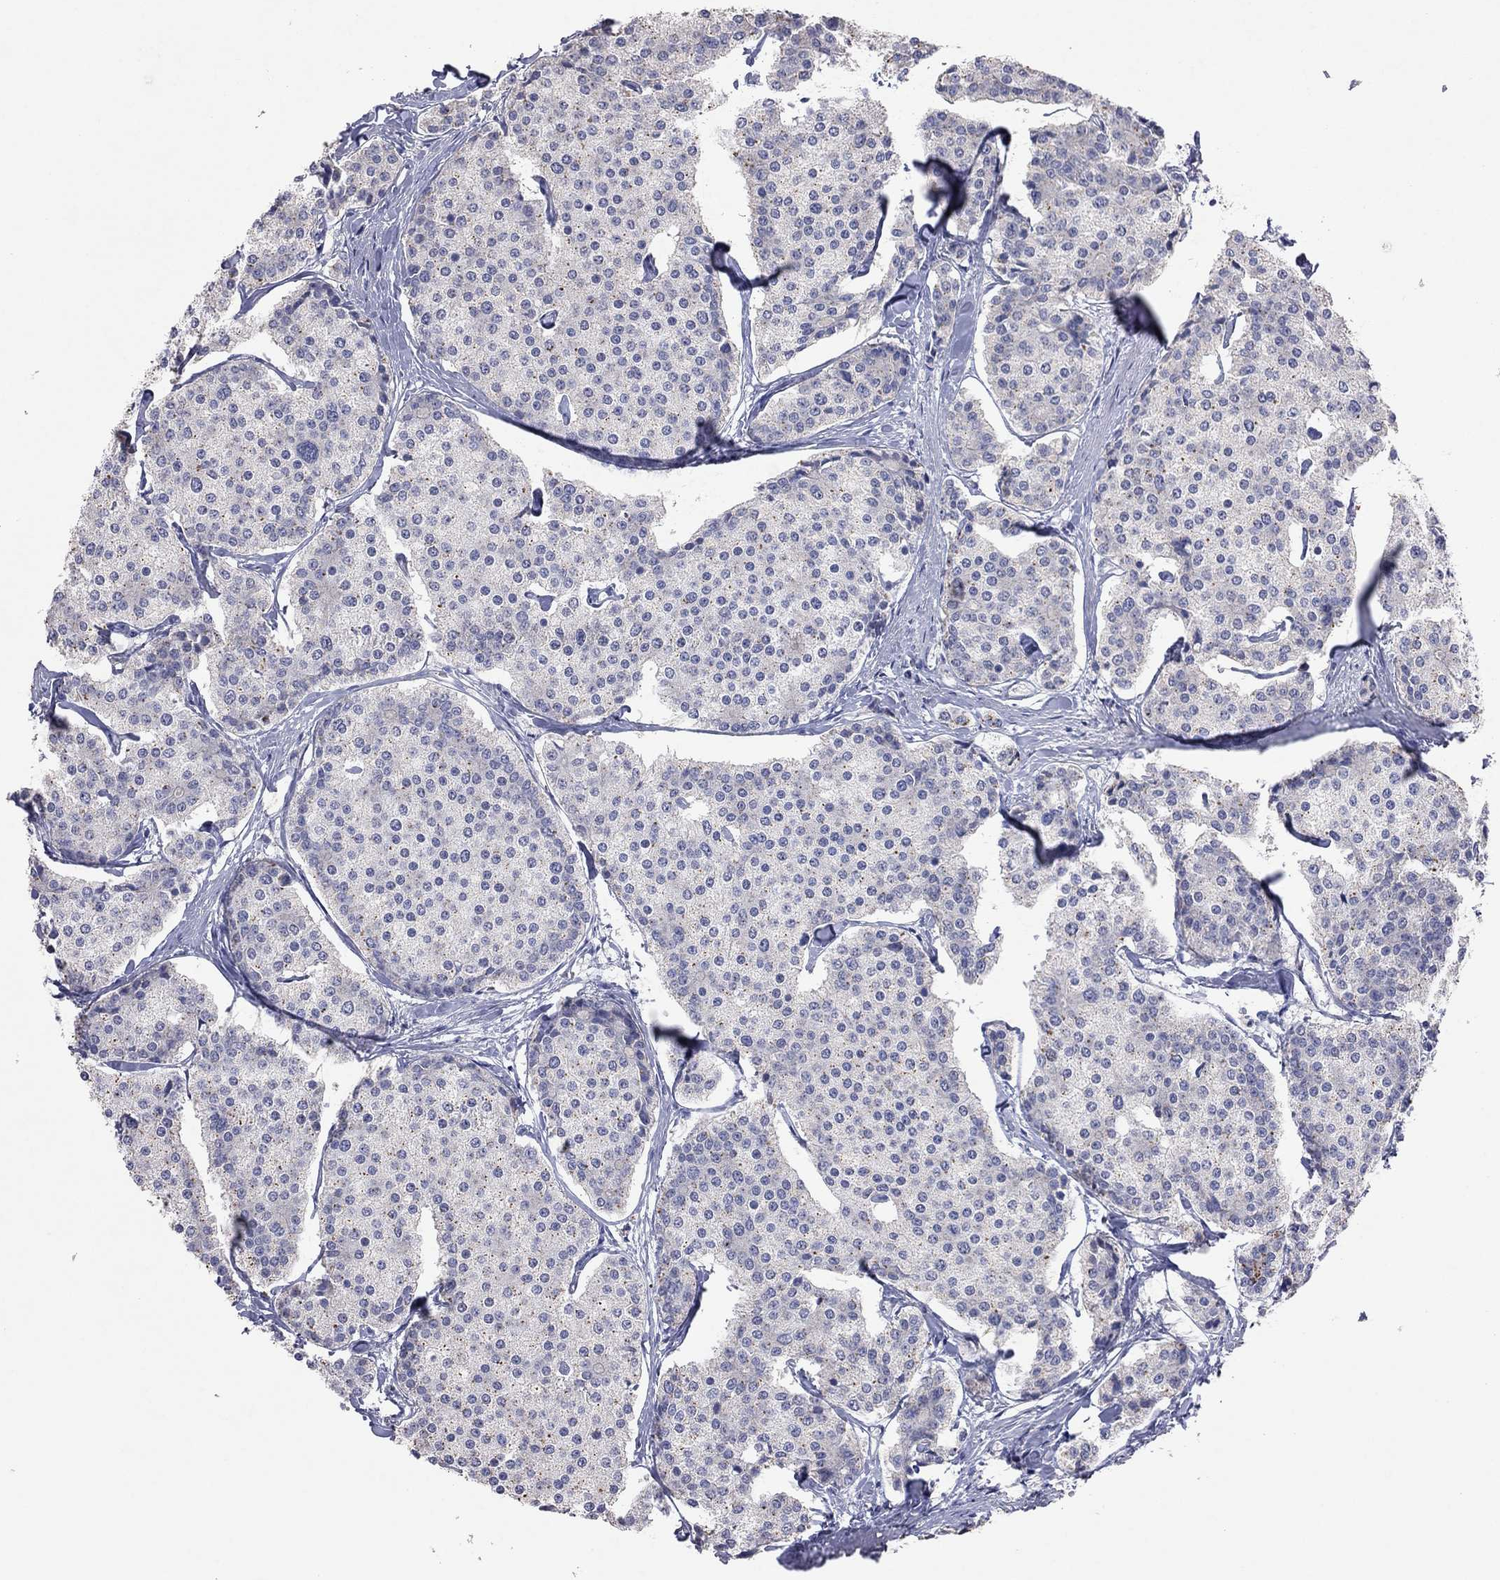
{"staining": {"intensity": "negative", "quantity": "none", "location": "none"}, "tissue": "carcinoid", "cell_type": "Tumor cells", "image_type": "cancer", "snomed": [{"axis": "morphology", "description": "Carcinoid, malignant, NOS"}, {"axis": "topography", "description": "Small intestine"}], "caption": "Human malignant carcinoid stained for a protein using immunohistochemistry demonstrates no expression in tumor cells.", "gene": "MMP13", "patient": {"sex": "female", "age": 65}}